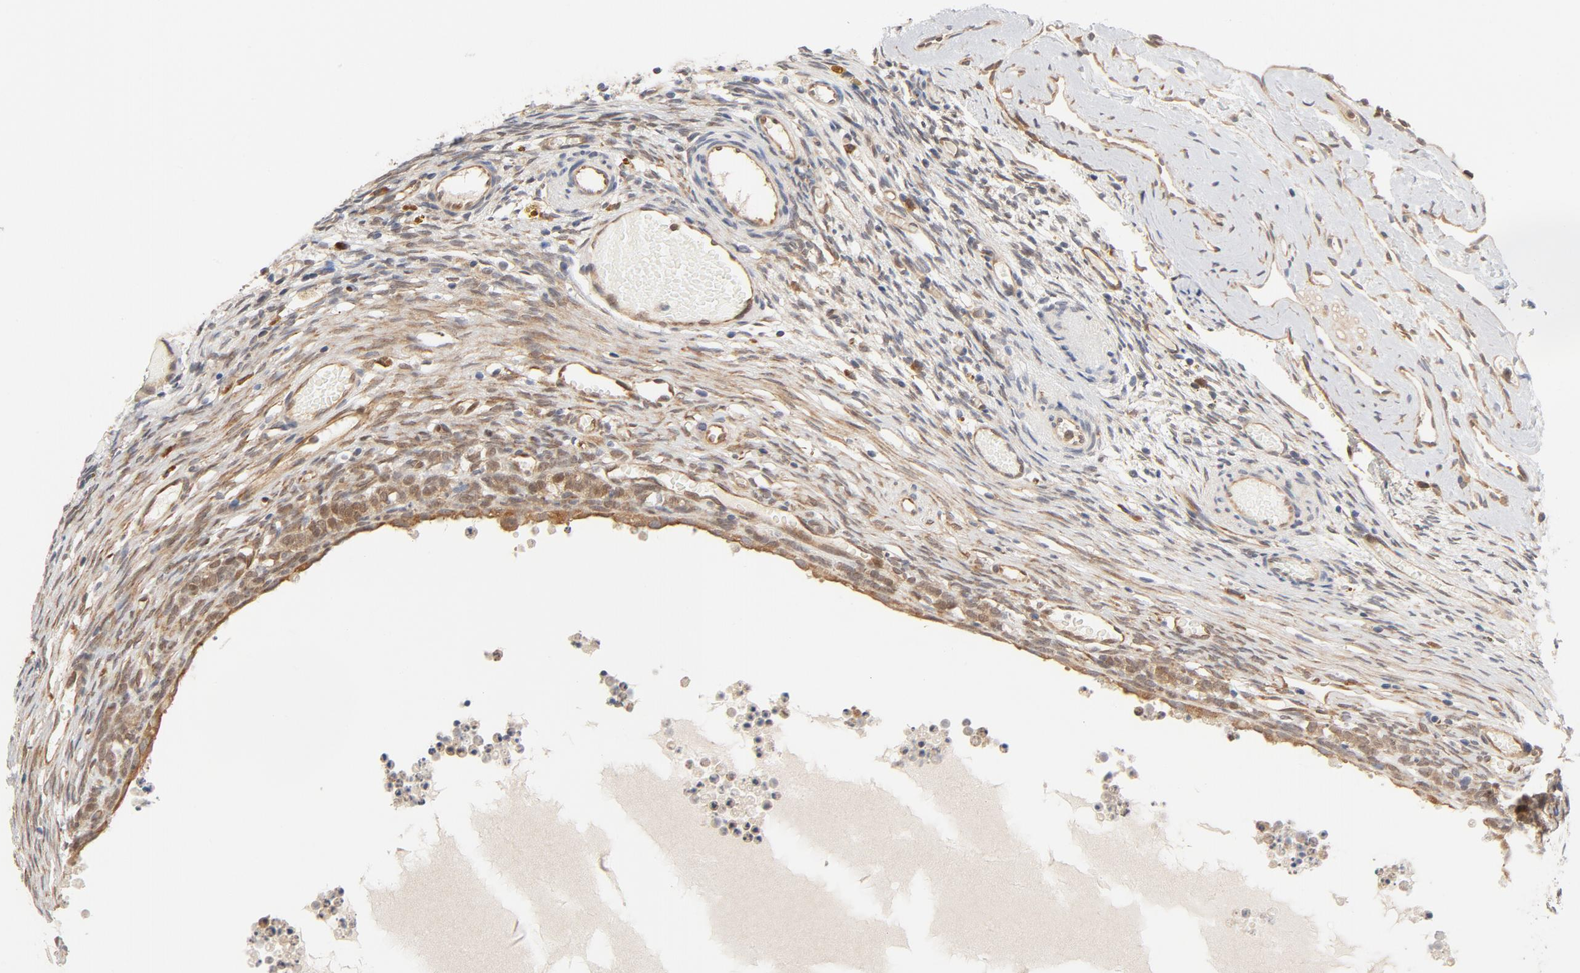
{"staining": {"intensity": "weak", "quantity": ">75%", "location": "cytoplasmic/membranous"}, "tissue": "ovary", "cell_type": "Ovarian stroma cells", "image_type": "normal", "snomed": [{"axis": "morphology", "description": "Normal tissue, NOS"}, {"axis": "topography", "description": "Ovary"}], "caption": "Immunohistochemical staining of unremarkable human ovary shows >75% levels of weak cytoplasmic/membranous protein positivity in approximately >75% of ovarian stroma cells.", "gene": "EIF4E", "patient": {"sex": "female", "age": 35}}